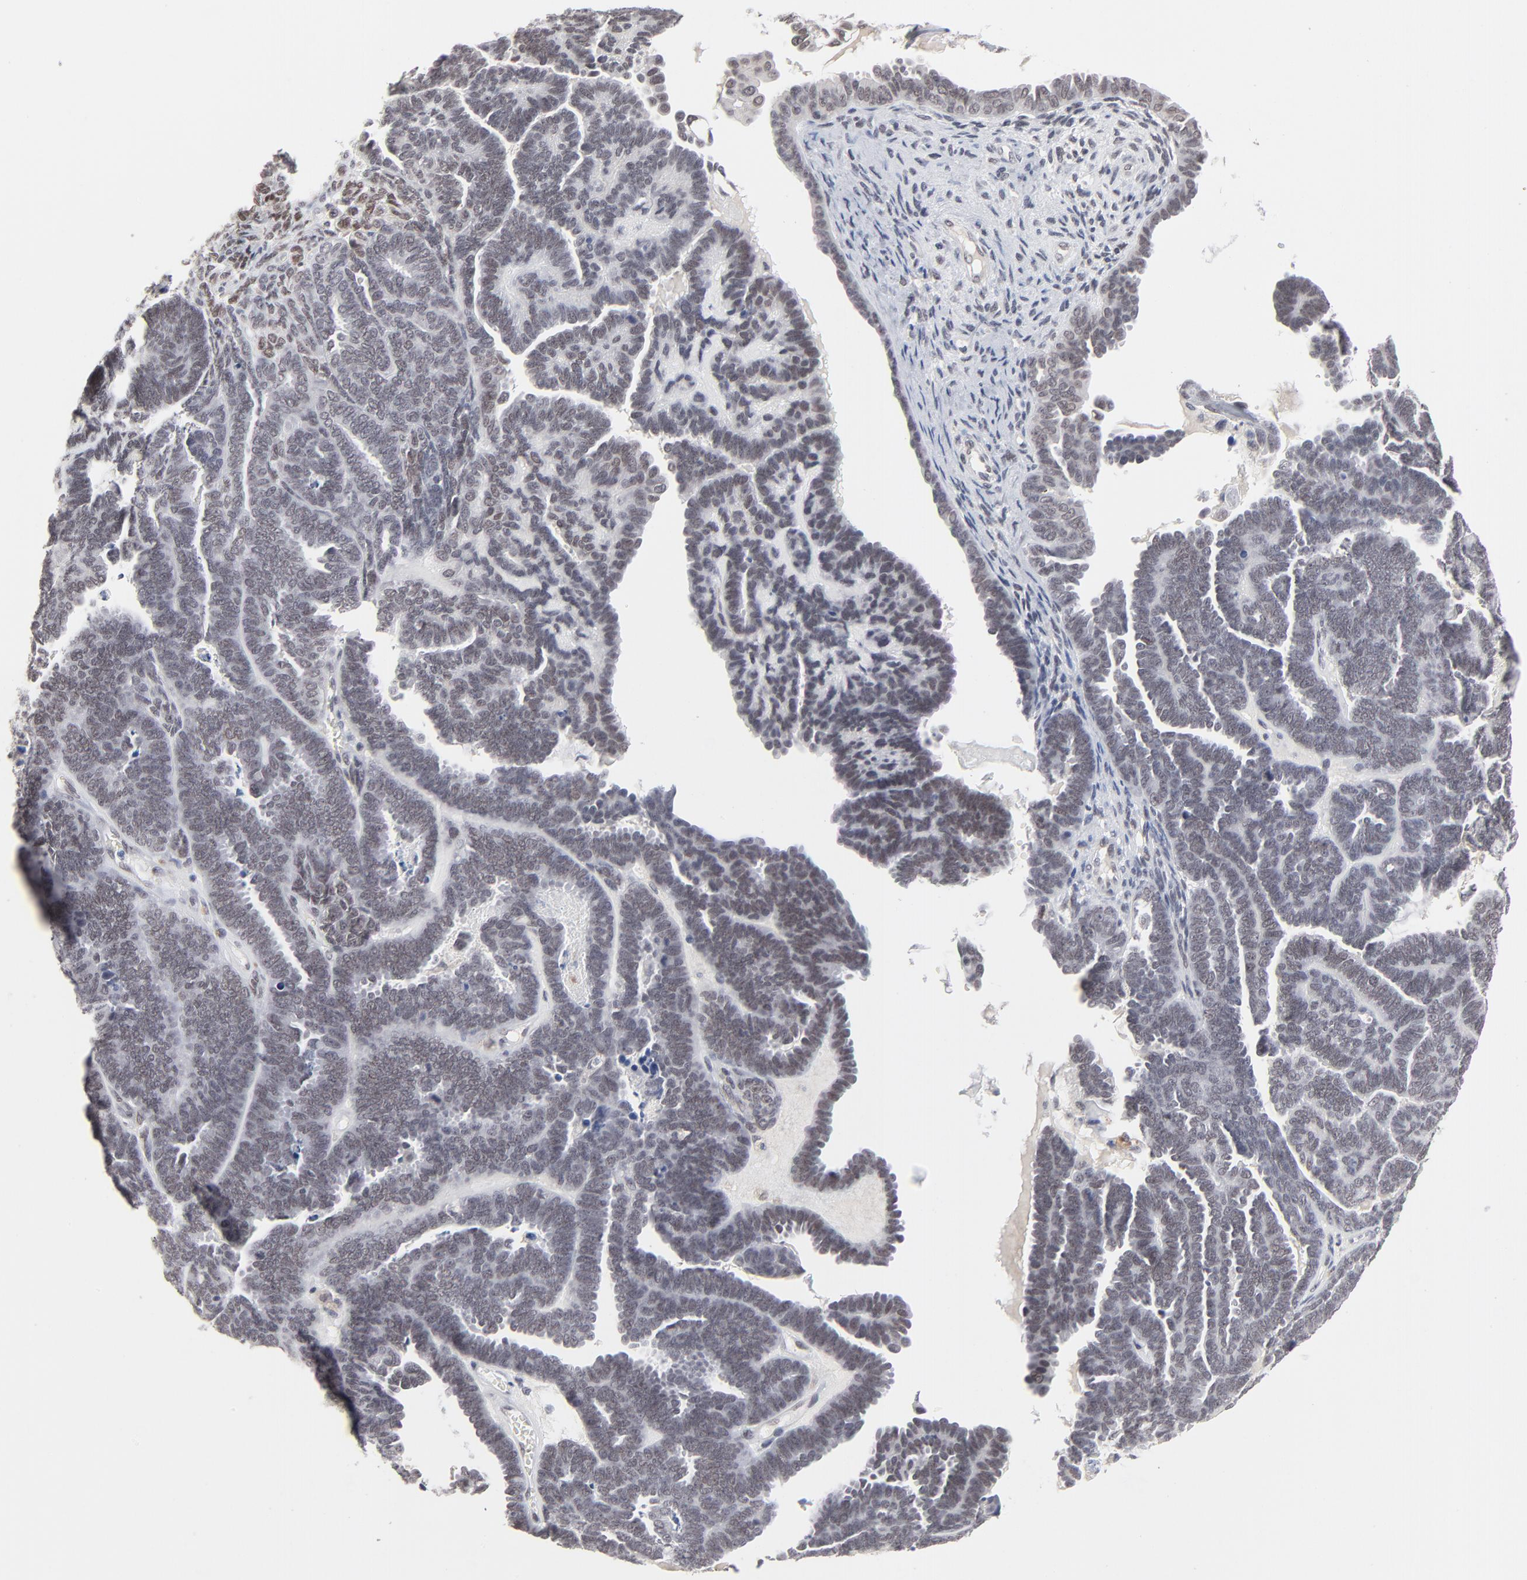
{"staining": {"intensity": "negative", "quantity": "none", "location": "none"}, "tissue": "endometrial cancer", "cell_type": "Tumor cells", "image_type": "cancer", "snomed": [{"axis": "morphology", "description": "Neoplasm, malignant, NOS"}, {"axis": "topography", "description": "Endometrium"}], "caption": "Tumor cells show no significant protein expression in neoplasm (malignant) (endometrial).", "gene": "MBIP", "patient": {"sex": "female", "age": 74}}